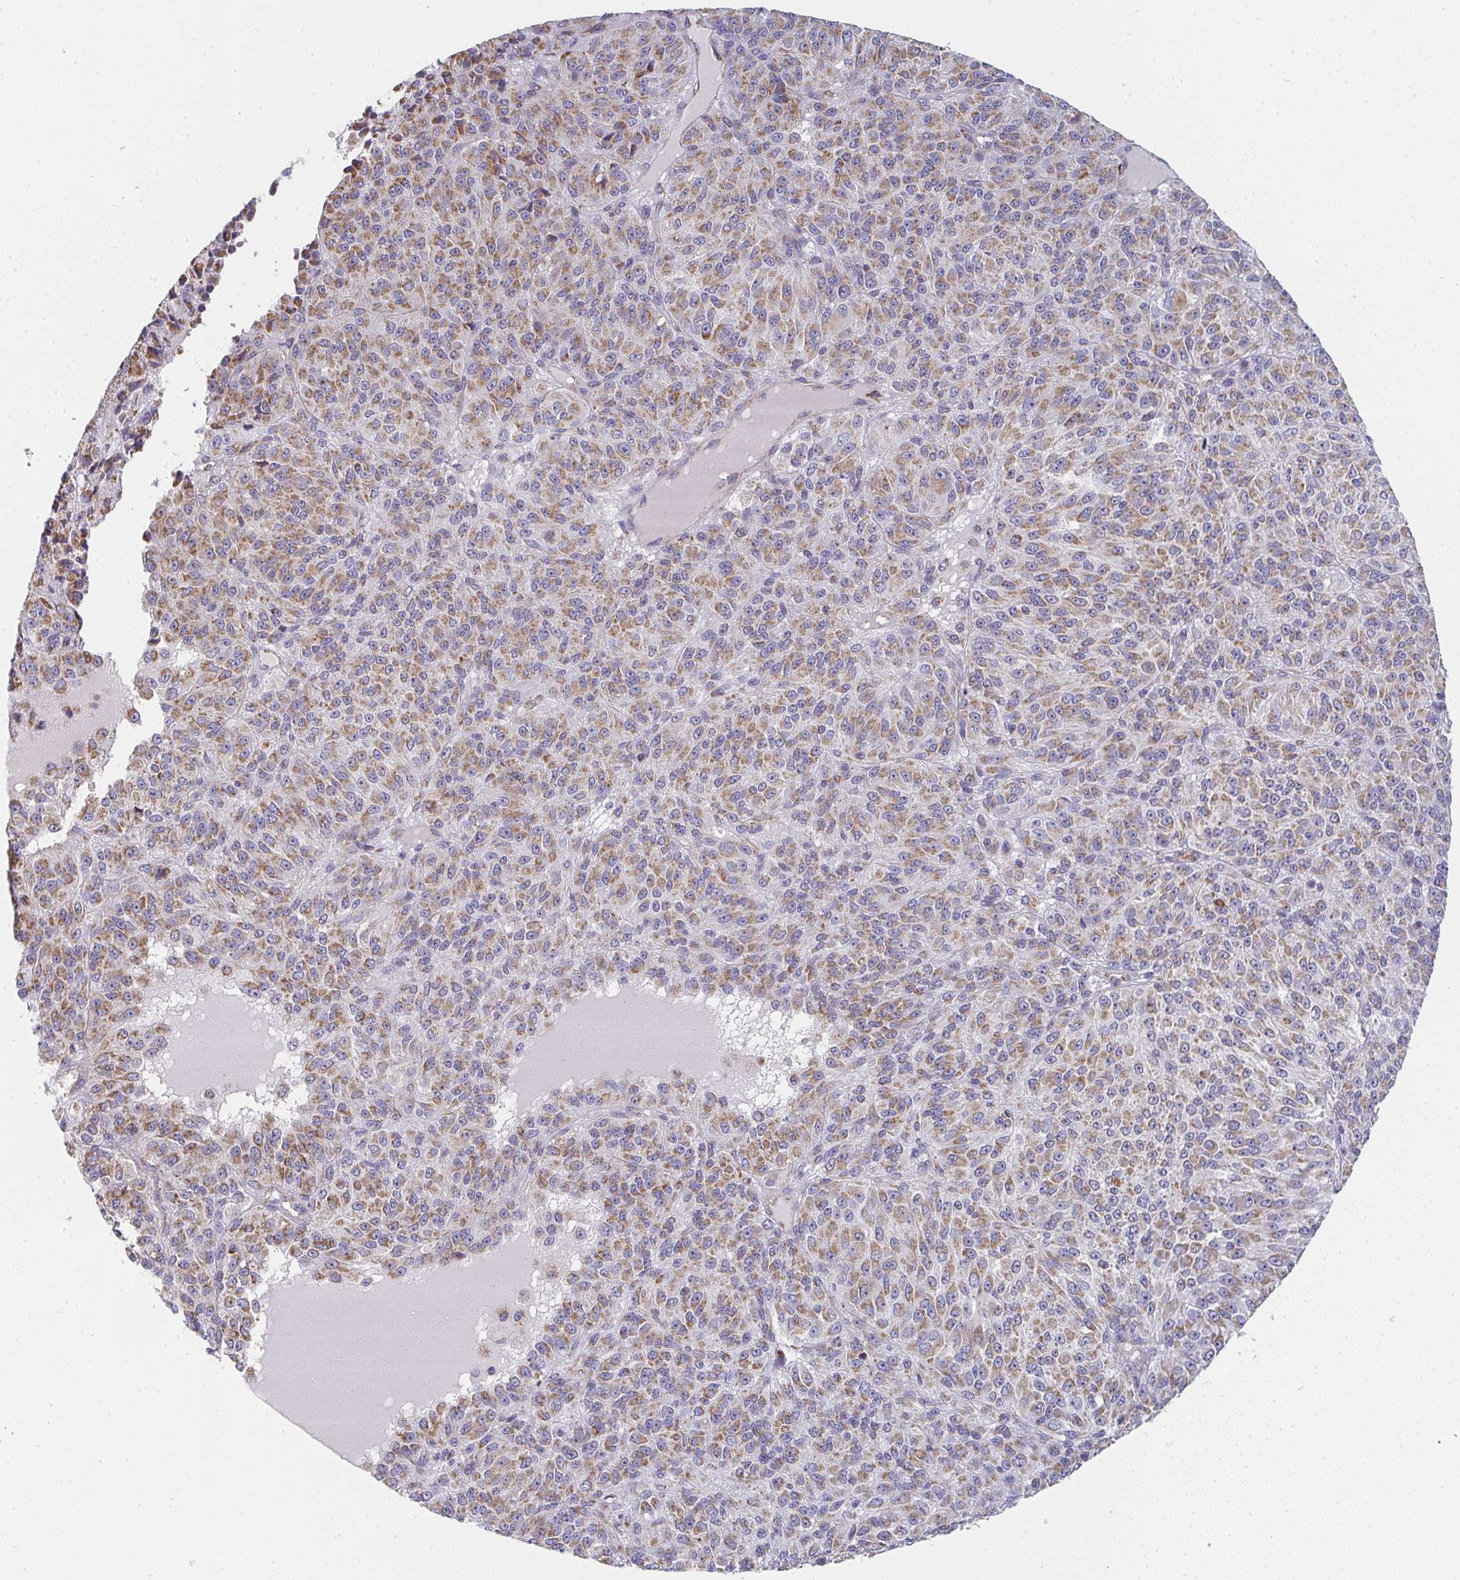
{"staining": {"intensity": "moderate", "quantity": "25%-75%", "location": "cytoplasmic/membranous"}, "tissue": "melanoma", "cell_type": "Tumor cells", "image_type": "cancer", "snomed": [{"axis": "morphology", "description": "Malignant melanoma, Metastatic site"}, {"axis": "topography", "description": "Brain"}], "caption": "DAB immunohistochemical staining of melanoma reveals moderate cytoplasmic/membranous protein staining in approximately 25%-75% of tumor cells.", "gene": "FAHD1", "patient": {"sex": "female", "age": 56}}